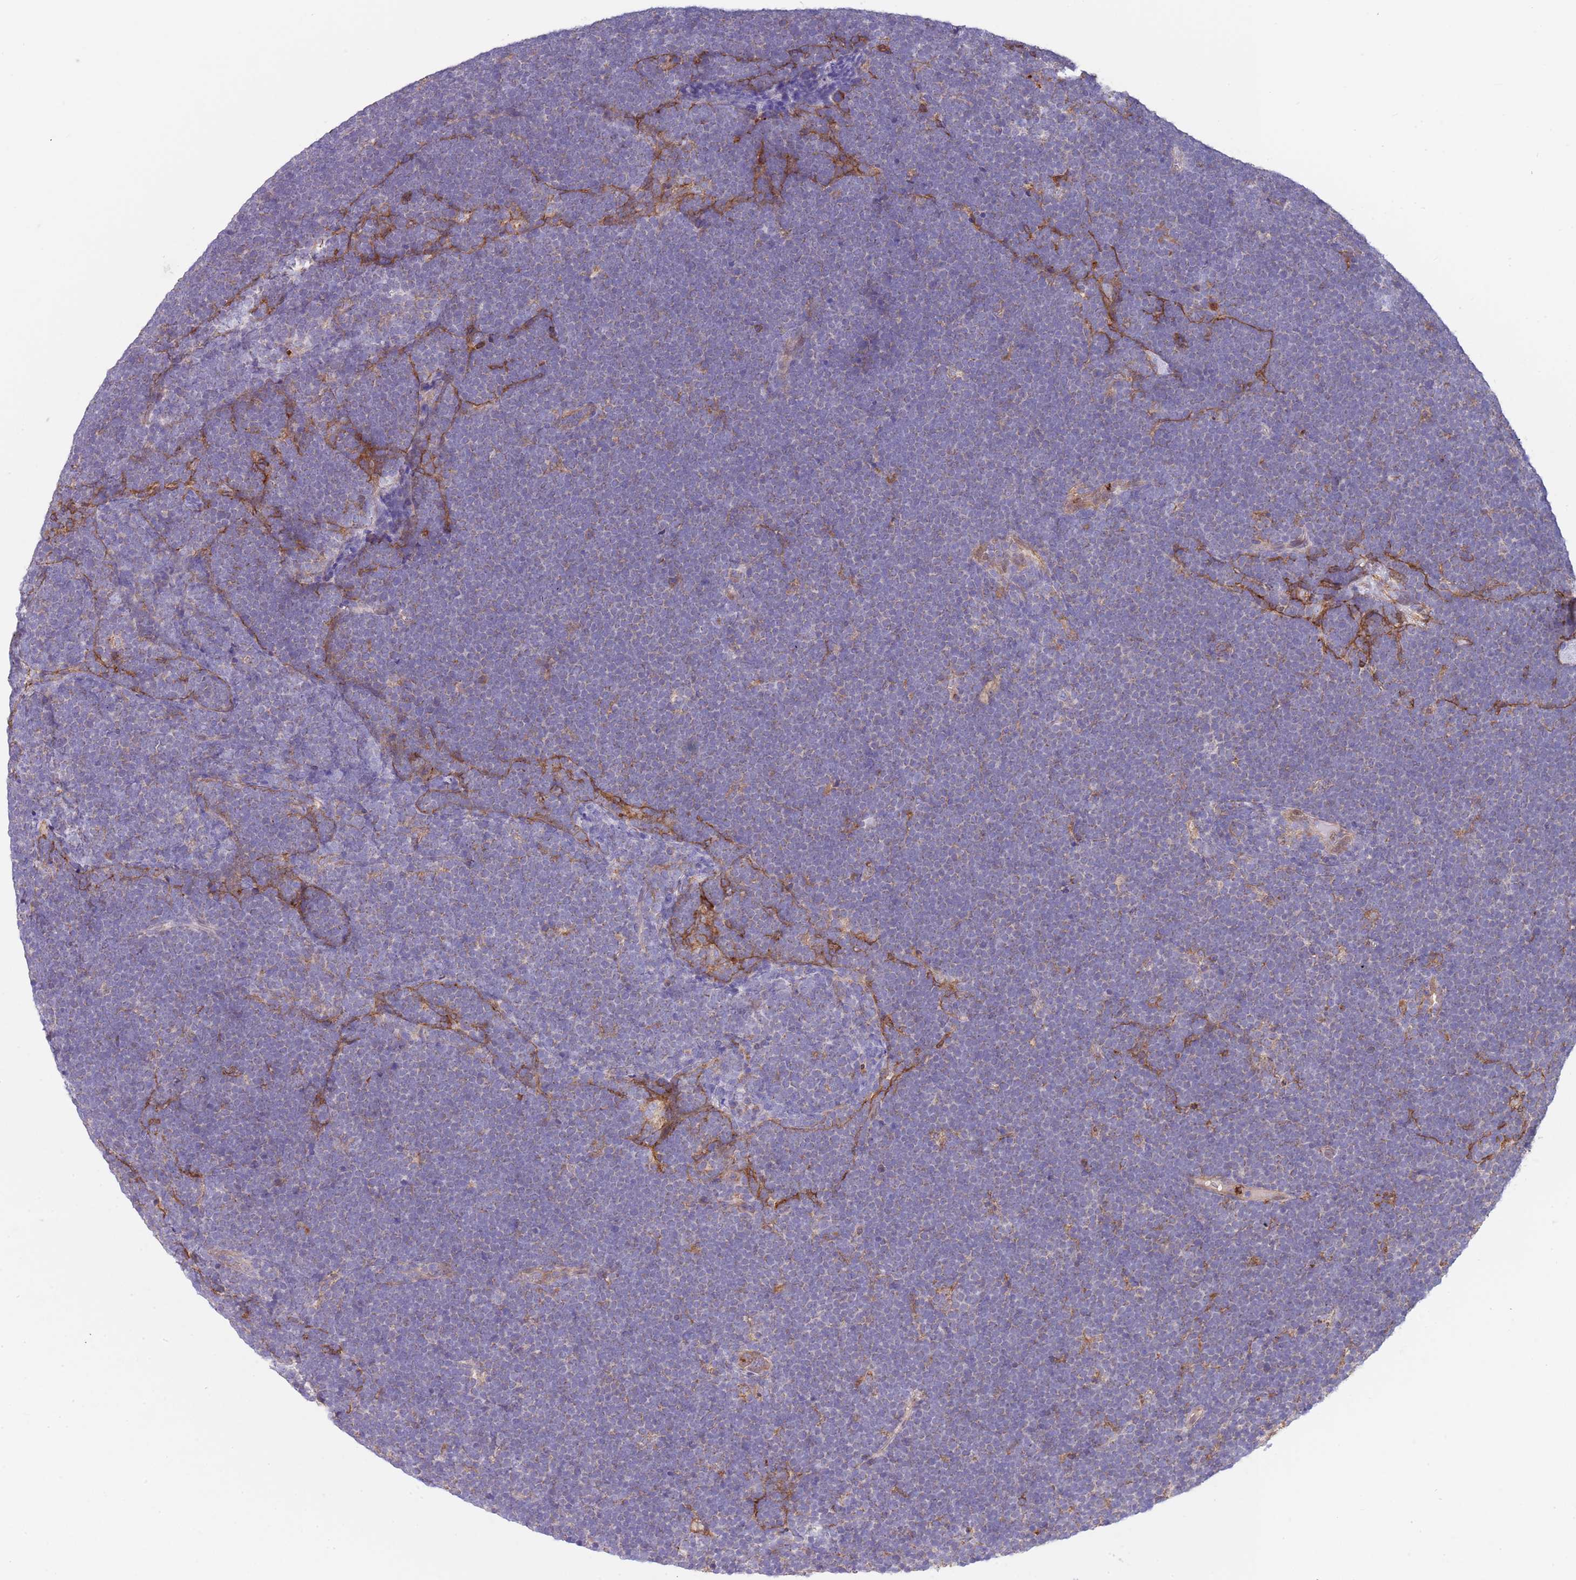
{"staining": {"intensity": "negative", "quantity": "none", "location": "none"}, "tissue": "lymphoma", "cell_type": "Tumor cells", "image_type": "cancer", "snomed": [{"axis": "morphology", "description": "Malignant lymphoma, non-Hodgkin's type, High grade"}, {"axis": "topography", "description": "Lymph node"}], "caption": "An immunohistochemistry image of malignant lymphoma, non-Hodgkin's type (high-grade) is shown. There is no staining in tumor cells of malignant lymphoma, non-Hodgkin's type (high-grade).", "gene": "DDT", "patient": {"sex": "male", "age": 13}}